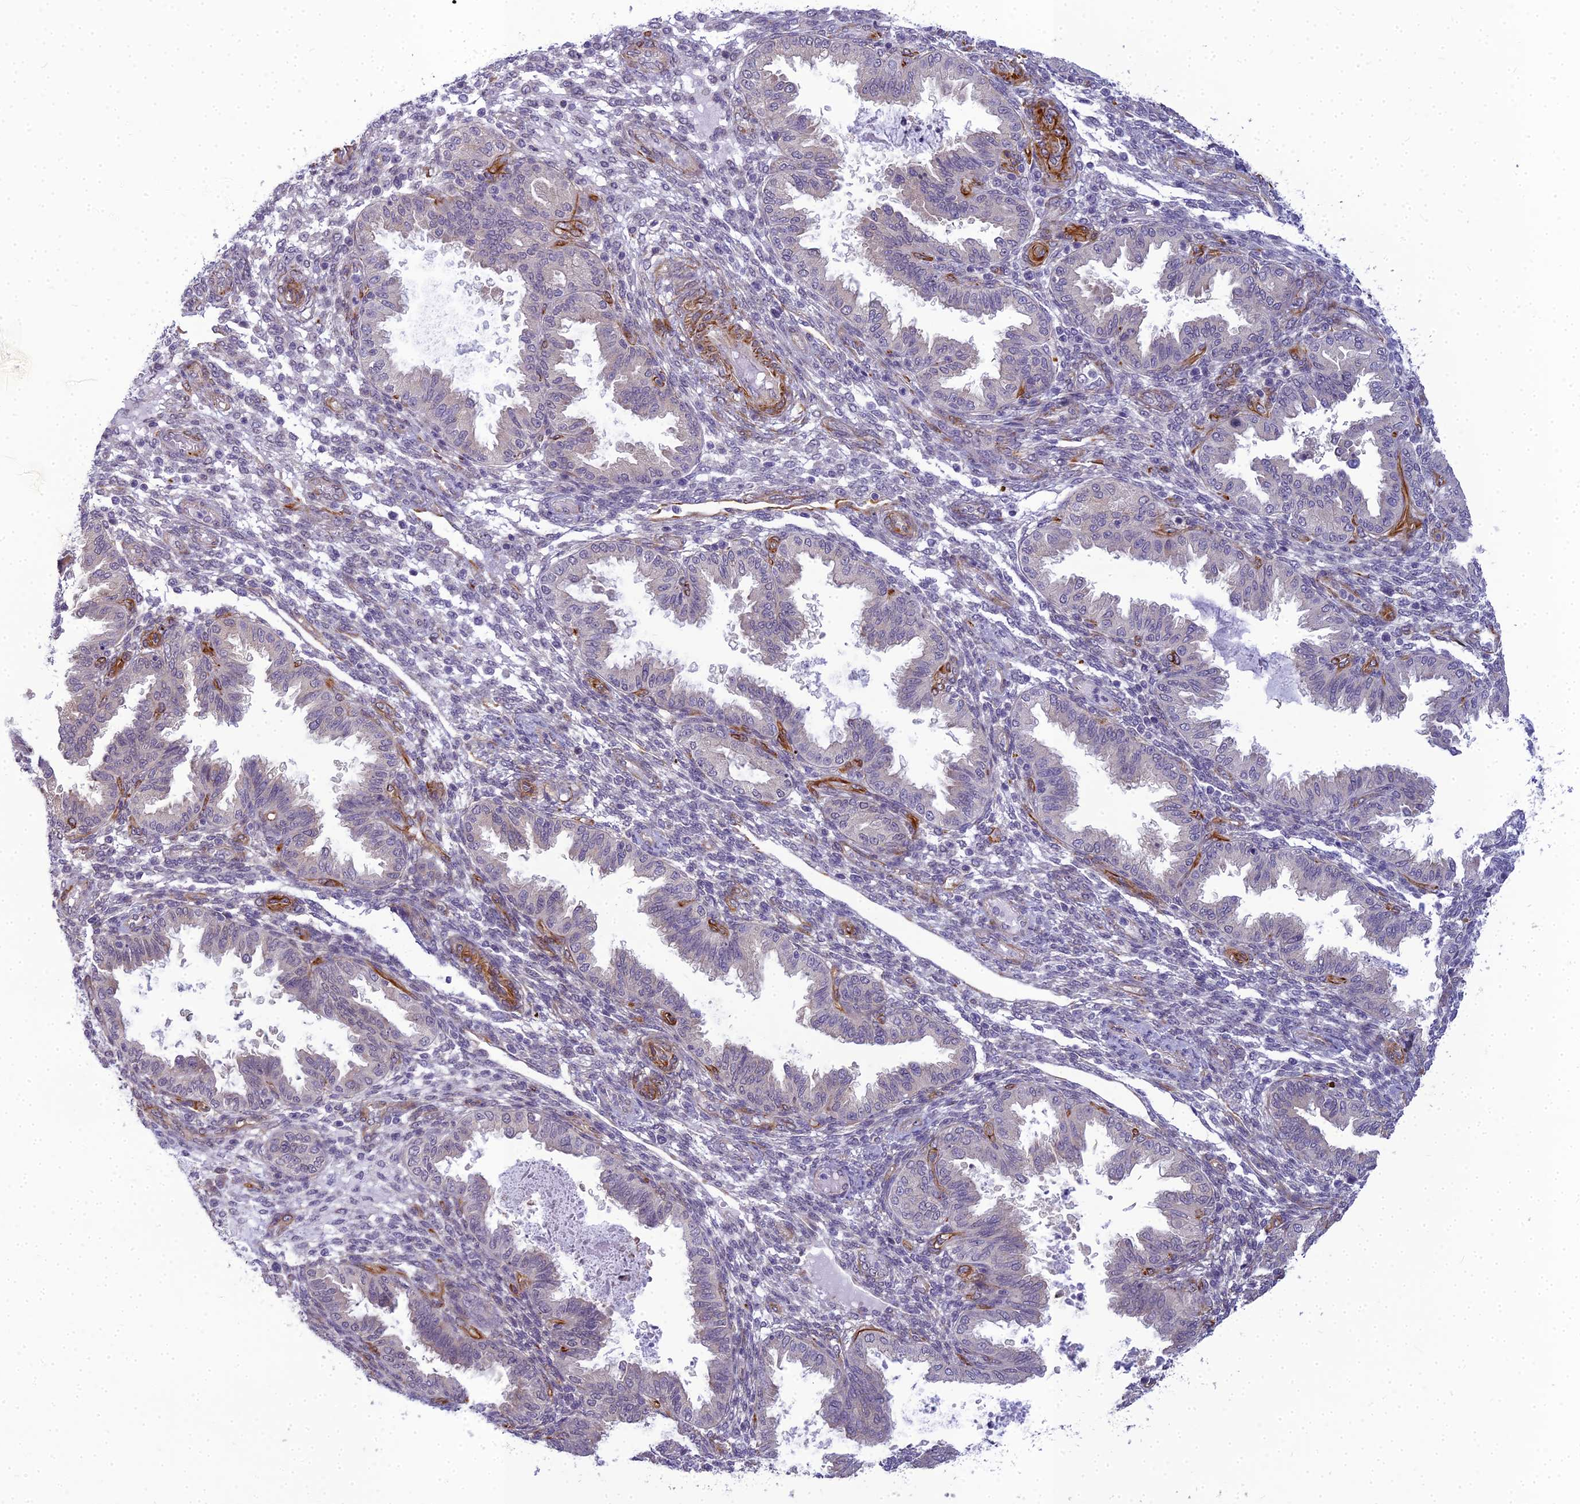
{"staining": {"intensity": "negative", "quantity": "none", "location": "none"}, "tissue": "endometrium", "cell_type": "Cells in endometrial stroma", "image_type": "normal", "snomed": [{"axis": "morphology", "description": "Normal tissue, NOS"}, {"axis": "topography", "description": "Endometrium"}], "caption": "Immunohistochemical staining of unremarkable endometrium demonstrates no significant positivity in cells in endometrial stroma.", "gene": "RGL3", "patient": {"sex": "female", "age": 33}}